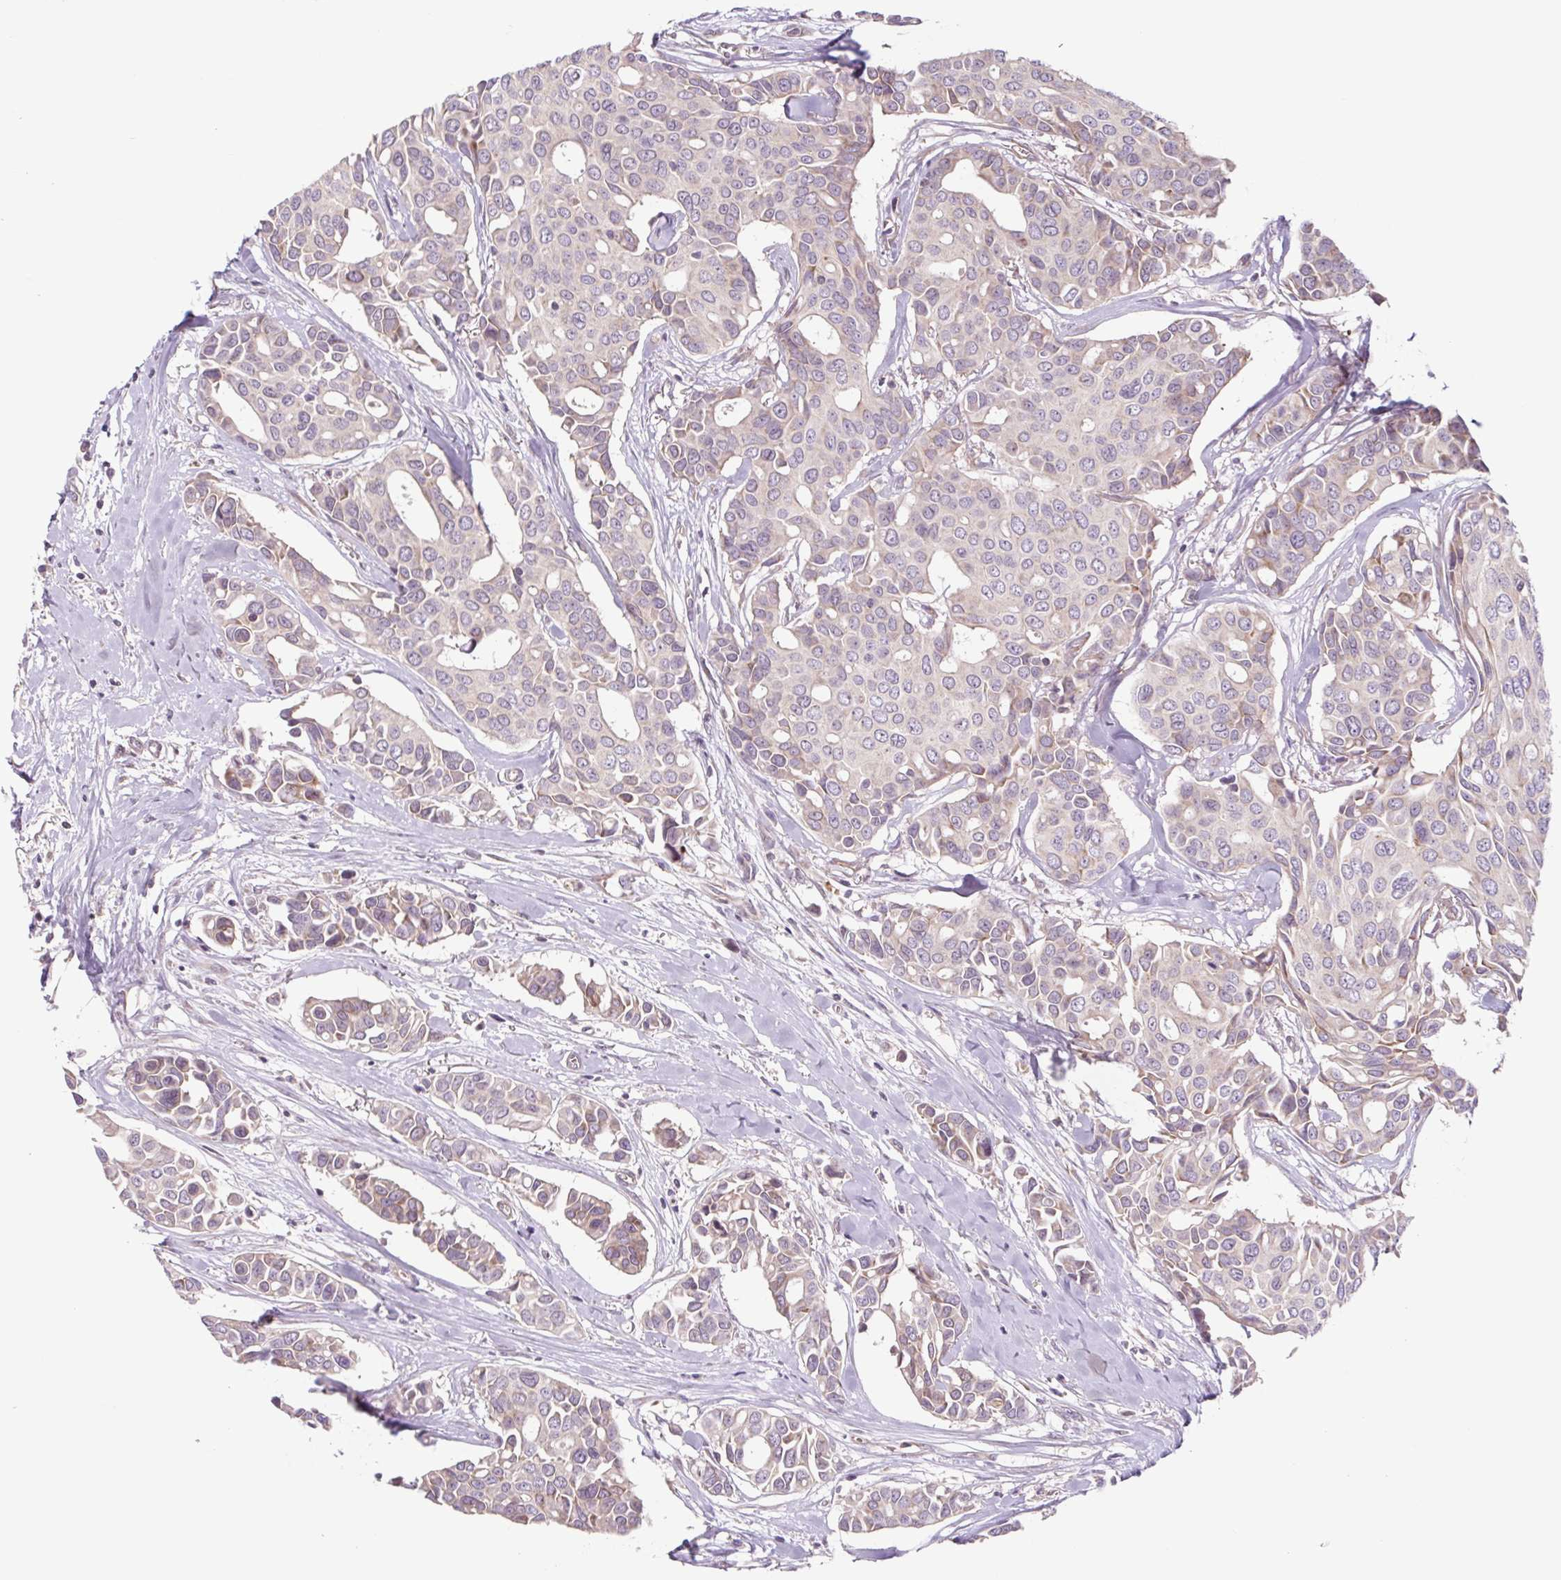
{"staining": {"intensity": "weak", "quantity": "<25%", "location": "cytoplasmic/membranous"}, "tissue": "breast cancer", "cell_type": "Tumor cells", "image_type": "cancer", "snomed": [{"axis": "morphology", "description": "Duct carcinoma"}, {"axis": "topography", "description": "Breast"}], "caption": "Immunohistochemistry micrograph of breast invasive ductal carcinoma stained for a protein (brown), which demonstrates no expression in tumor cells. The staining is performed using DAB brown chromogen with nuclei counter-stained in using hematoxylin.", "gene": "HFE", "patient": {"sex": "female", "age": 54}}